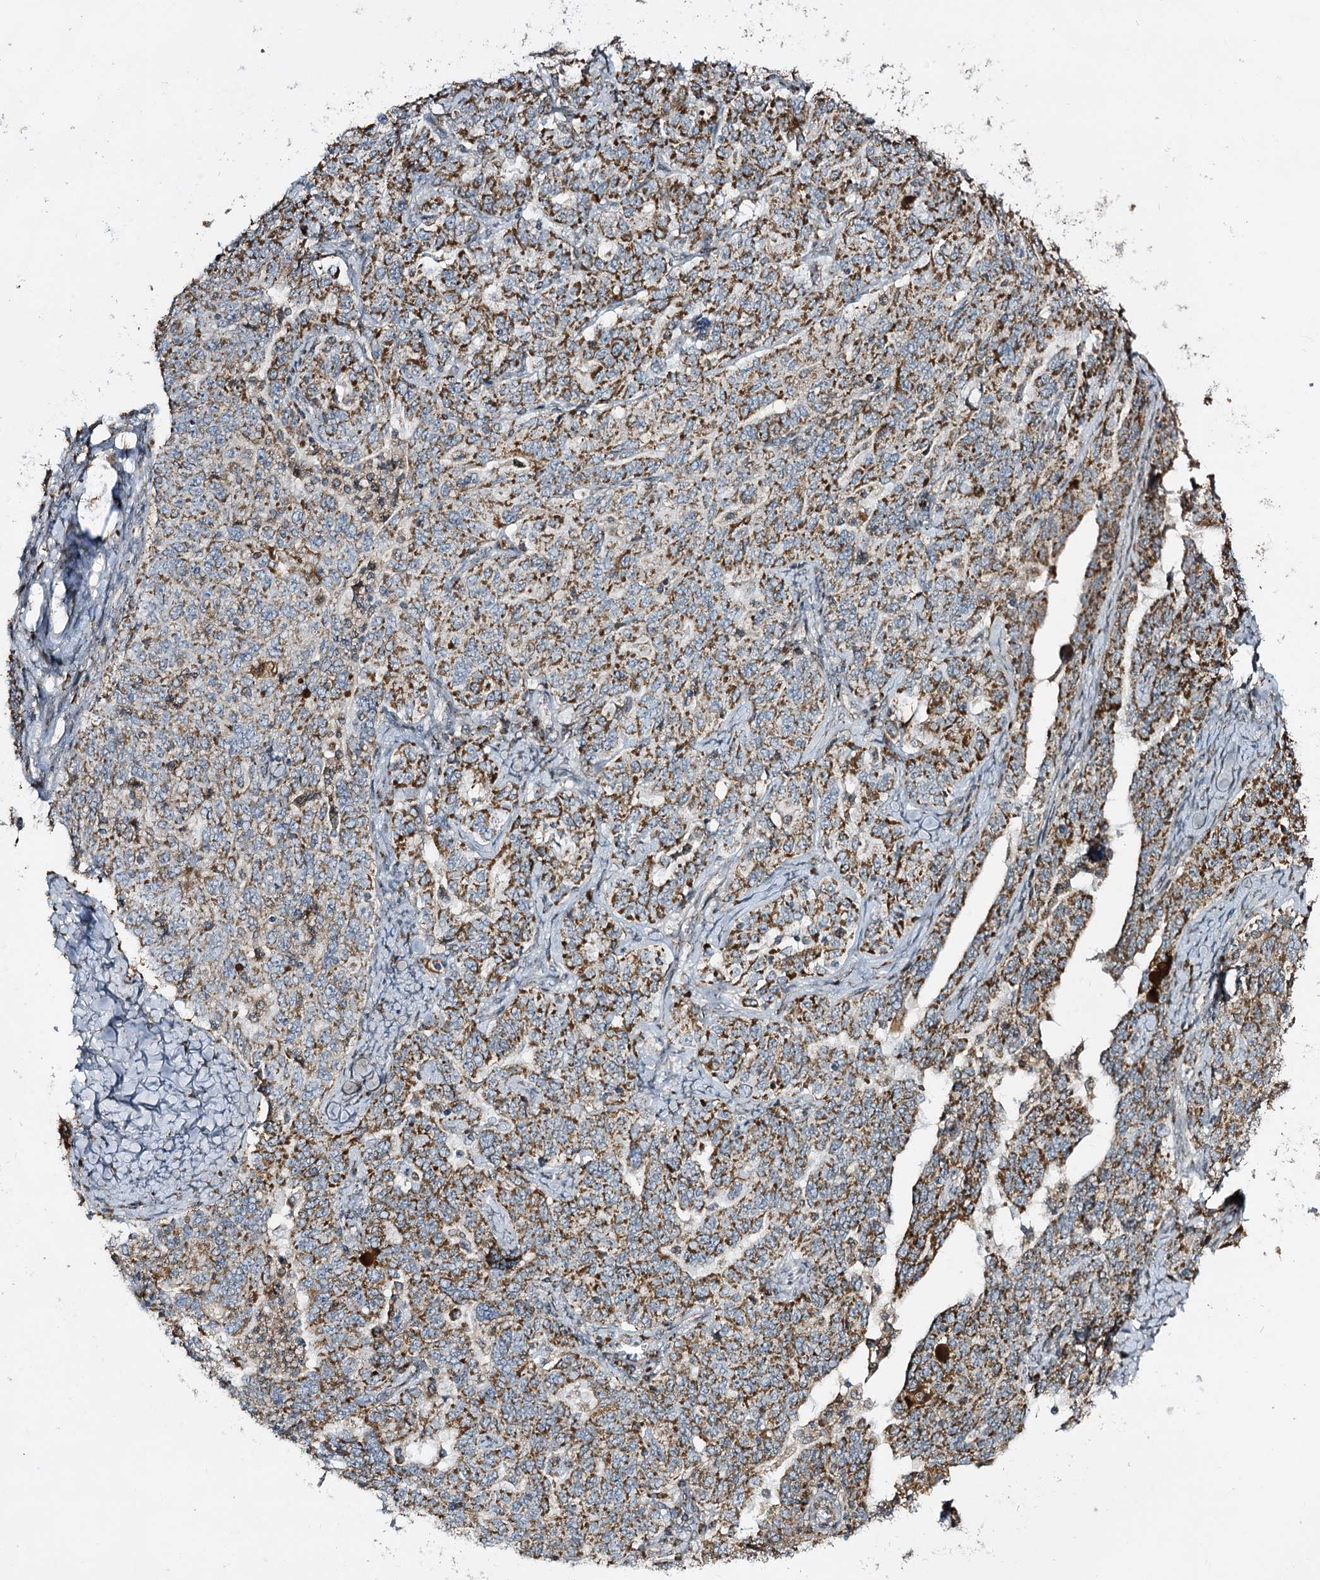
{"staining": {"intensity": "moderate", "quantity": ">75%", "location": "cytoplasmic/membranous"}, "tissue": "ovarian cancer", "cell_type": "Tumor cells", "image_type": "cancer", "snomed": [{"axis": "morphology", "description": "Carcinoma, endometroid"}, {"axis": "topography", "description": "Ovary"}], "caption": "Immunohistochemistry (DAB) staining of human ovarian endometroid carcinoma exhibits moderate cytoplasmic/membranous protein expression in about >75% of tumor cells.", "gene": "CBR4", "patient": {"sex": "female", "age": 62}}